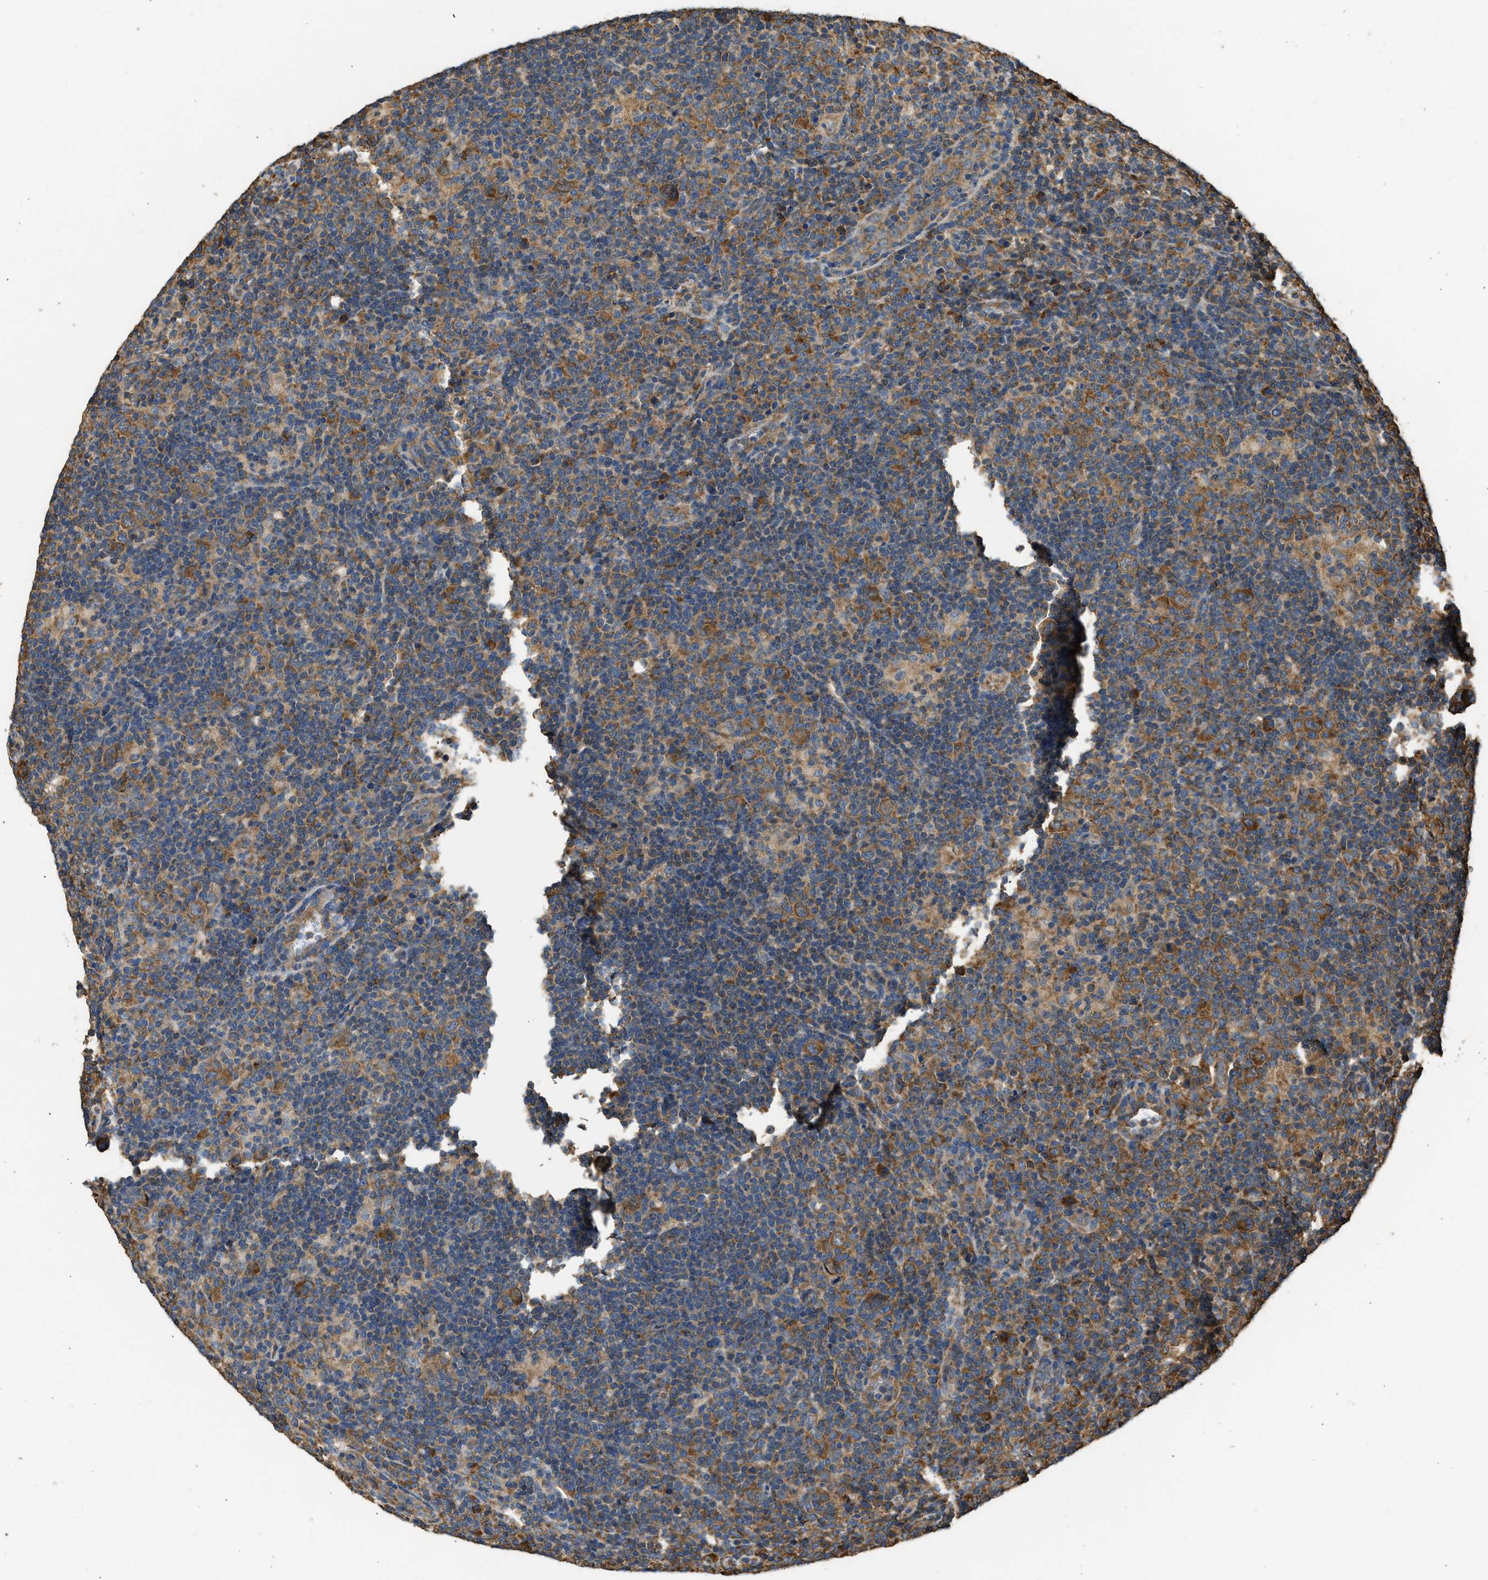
{"staining": {"intensity": "moderate", "quantity": ">75%", "location": "cytoplasmic/membranous"}, "tissue": "lymphoma", "cell_type": "Tumor cells", "image_type": "cancer", "snomed": [{"axis": "morphology", "description": "Hodgkin's disease, NOS"}, {"axis": "topography", "description": "Lymph node"}], "caption": "Hodgkin's disease was stained to show a protein in brown. There is medium levels of moderate cytoplasmic/membranous positivity in about >75% of tumor cells.", "gene": "SLC36A4", "patient": {"sex": "female", "age": 57}}